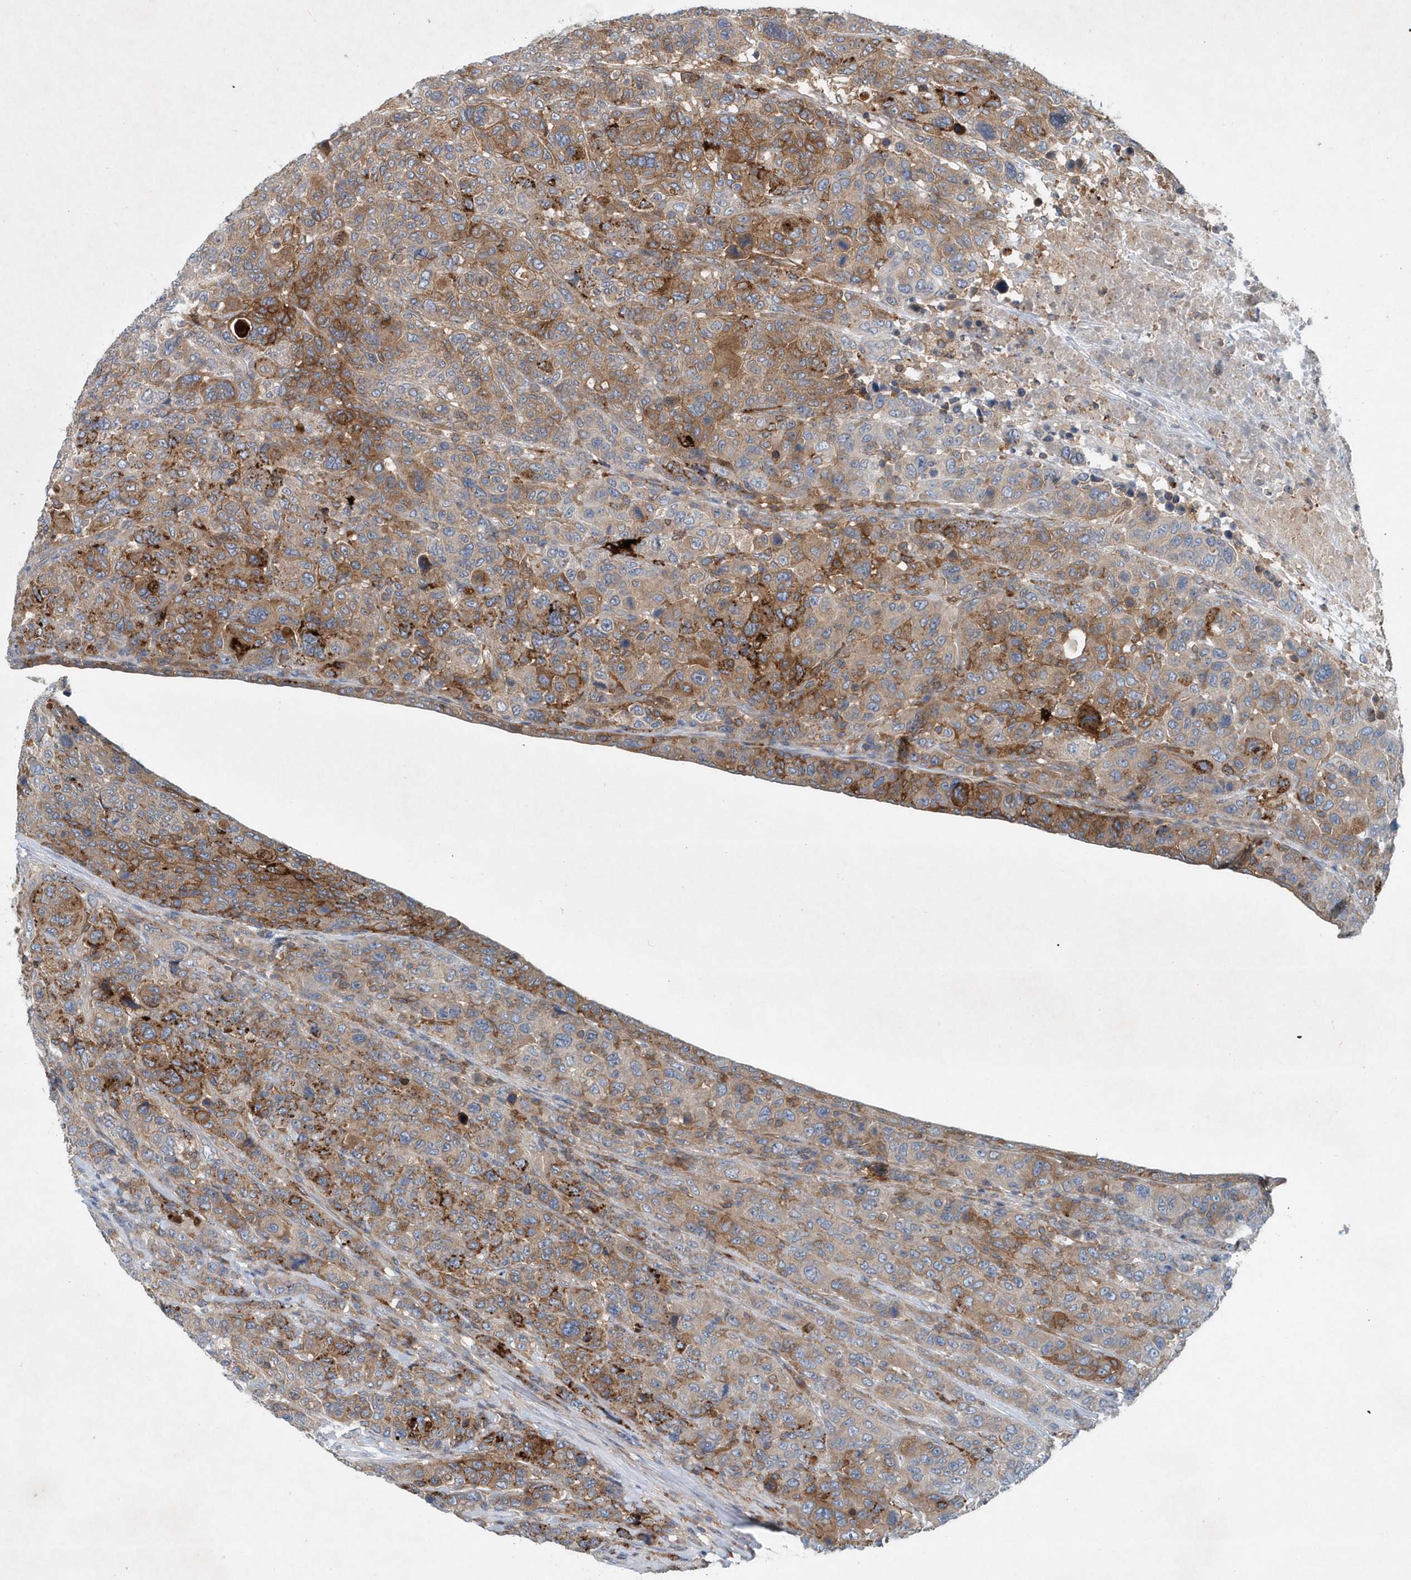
{"staining": {"intensity": "moderate", "quantity": ">75%", "location": "cytoplasmic/membranous"}, "tissue": "breast cancer", "cell_type": "Tumor cells", "image_type": "cancer", "snomed": [{"axis": "morphology", "description": "Duct carcinoma"}, {"axis": "topography", "description": "Breast"}], "caption": "Approximately >75% of tumor cells in breast intraductal carcinoma display moderate cytoplasmic/membranous protein staining as visualized by brown immunohistochemical staining.", "gene": "P2RY10", "patient": {"sex": "female", "age": 37}}